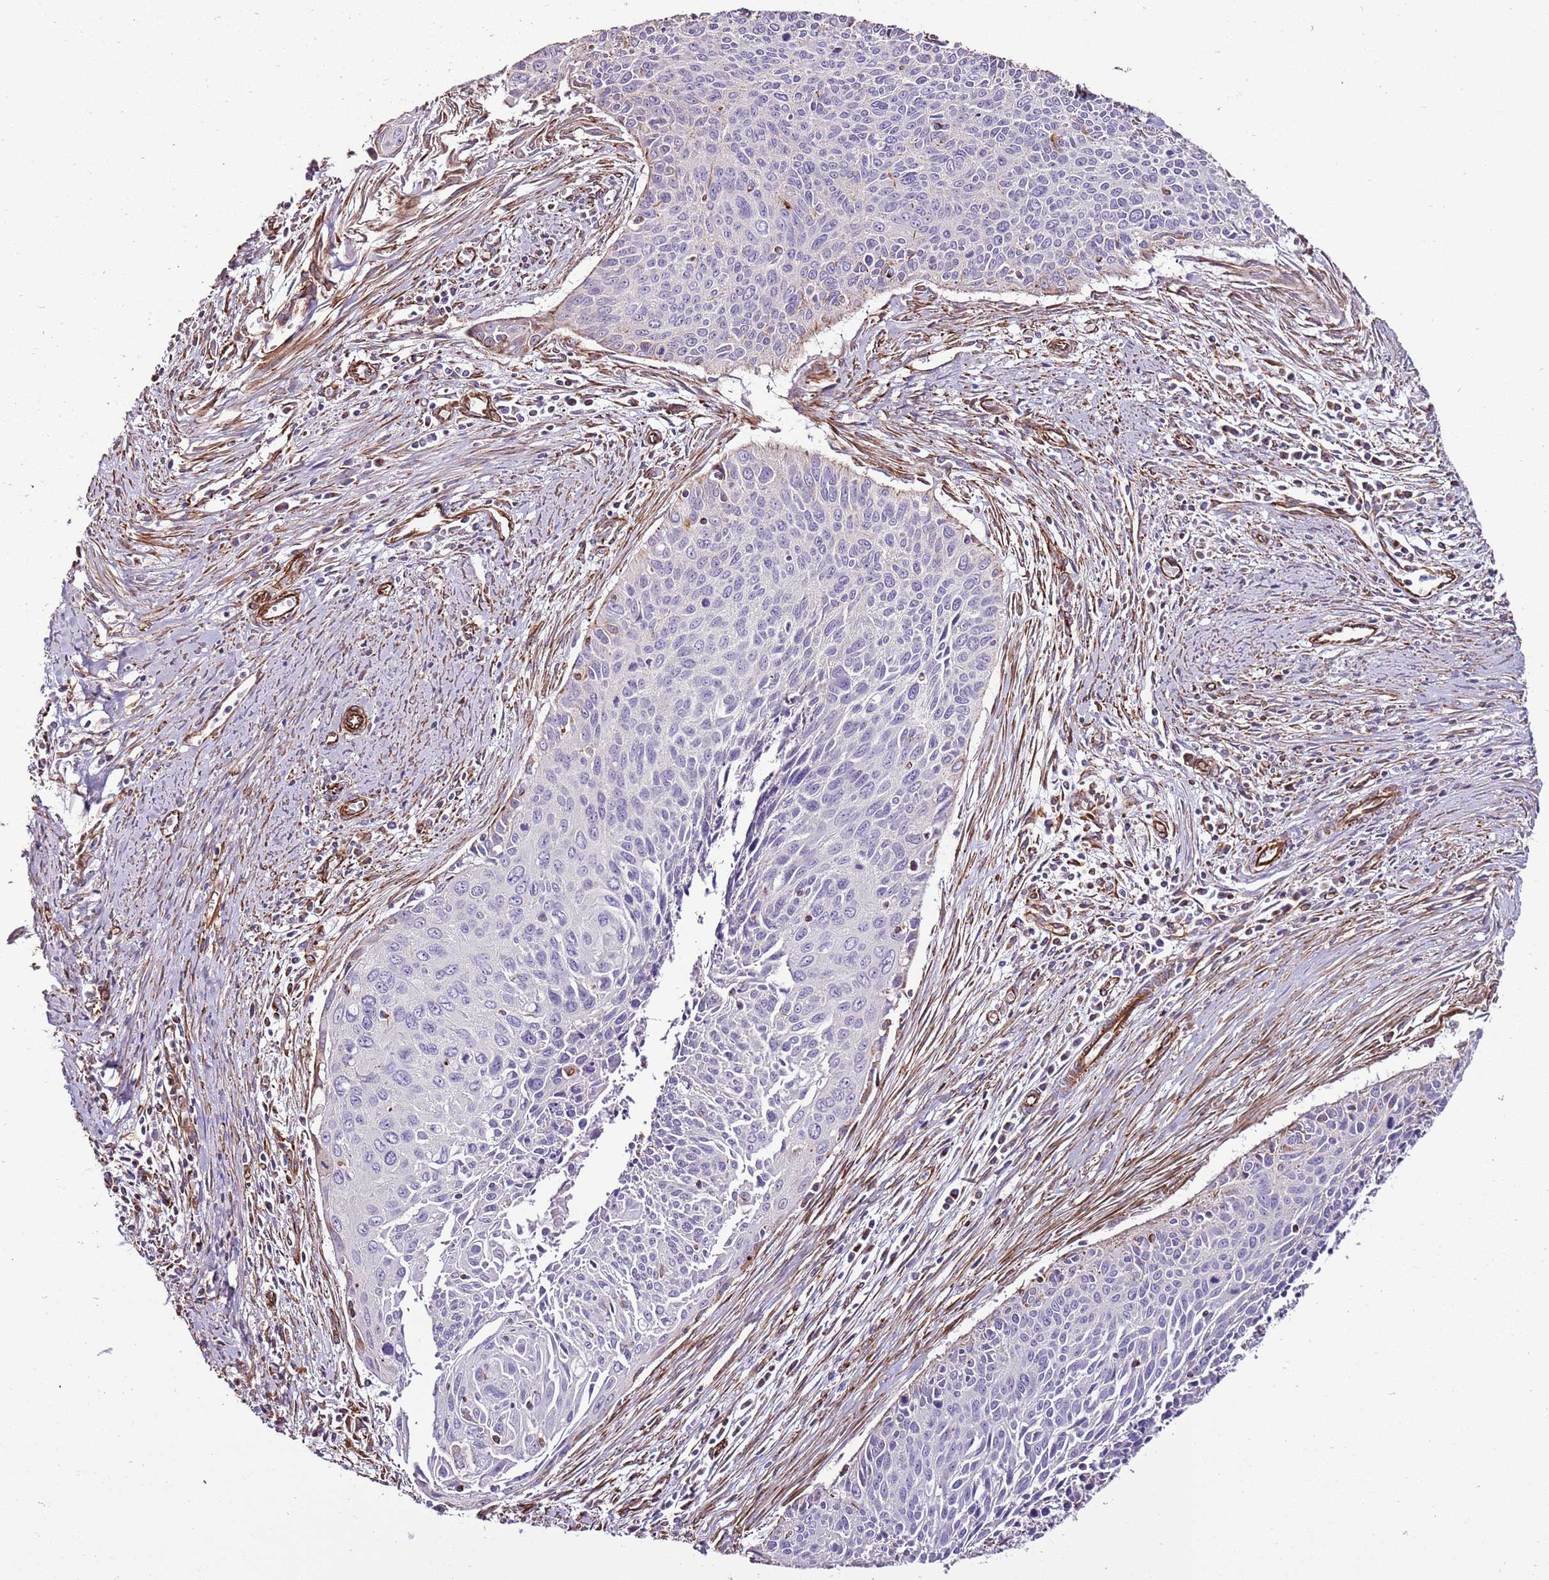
{"staining": {"intensity": "negative", "quantity": "none", "location": "none"}, "tissue": "cervical cancer", "cell_type": "Tumor cells", "image_type": "cancer", "snomed": [{"axis": "morphology", "description": "Squamous cell carcinoma, NOS"}, {"axis": "topography", "description": "Cervix"}], "caption": "High power microscopy image of an IHC micrograph of cervical squamous cell carcinoma, revealing no significant staining in tumor cells. The staining was performed using DAB (3,3'-diaminobenzidine) to visualize the protein expression in brown, while the nuclei were stained in blue with hematoxylin (Magnification: 20x).", "gene": "ZNF786", "patient": {"sex": "female", "age": 55}}